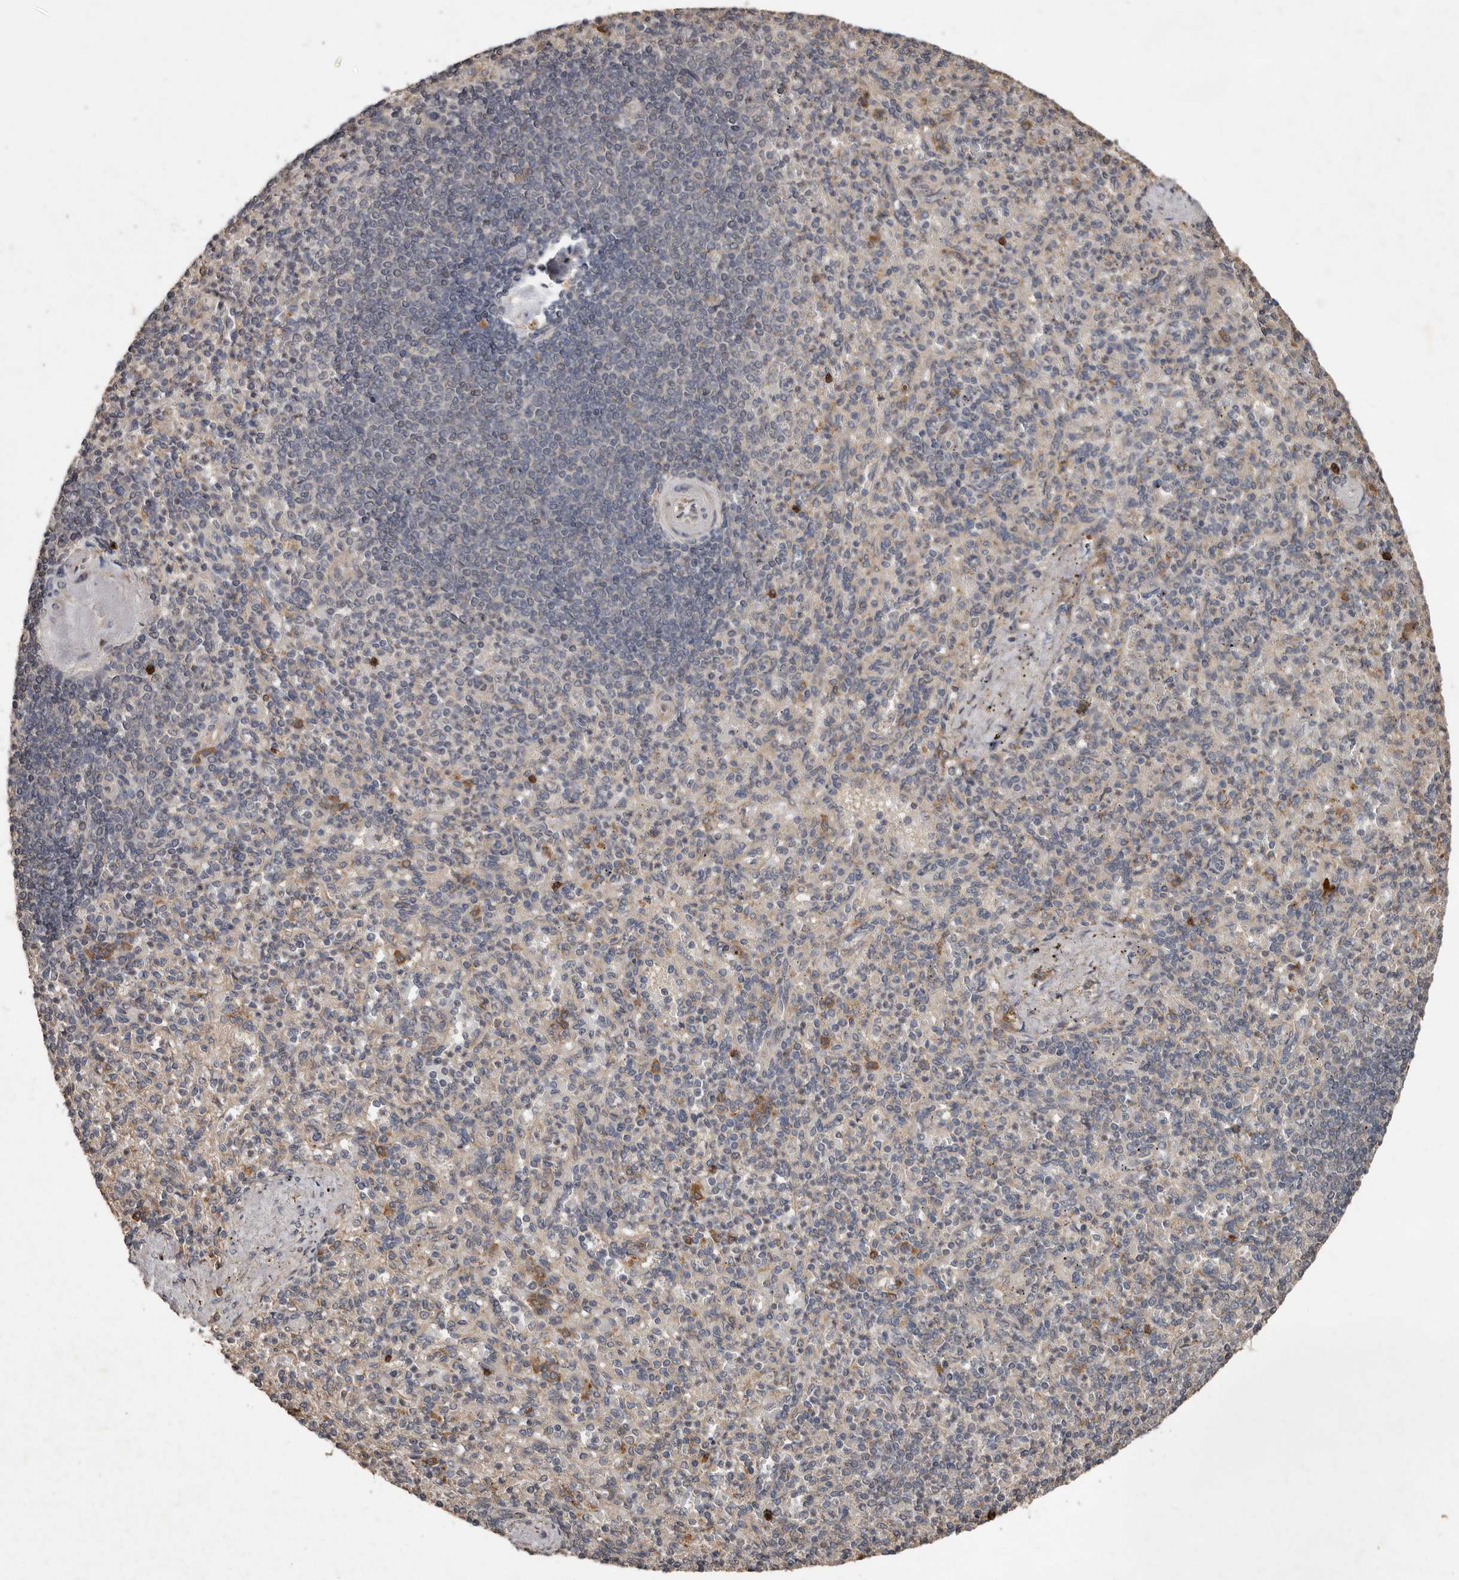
{"staining": {"intensity": "moderate", "quantity": "<25%", "location": "cytoplasmic/membranous"}, "tissue": "spleen", "cell_type": "Cells in red pulp", "image_type": "normal", "snomed": [{"axis": "morphology", "description": "Normal tissue, NOS"}, {"axis": "topography", "description": "Spleen"}], "caption": "Protein staining by immunohistochemistry shows moderate cytoplasmic/membranous staining in about <25% of cells in red pulp in unremarkable spleen.", "gene": "KIF26B", "patient": {"sex": "female", "age": 74}}